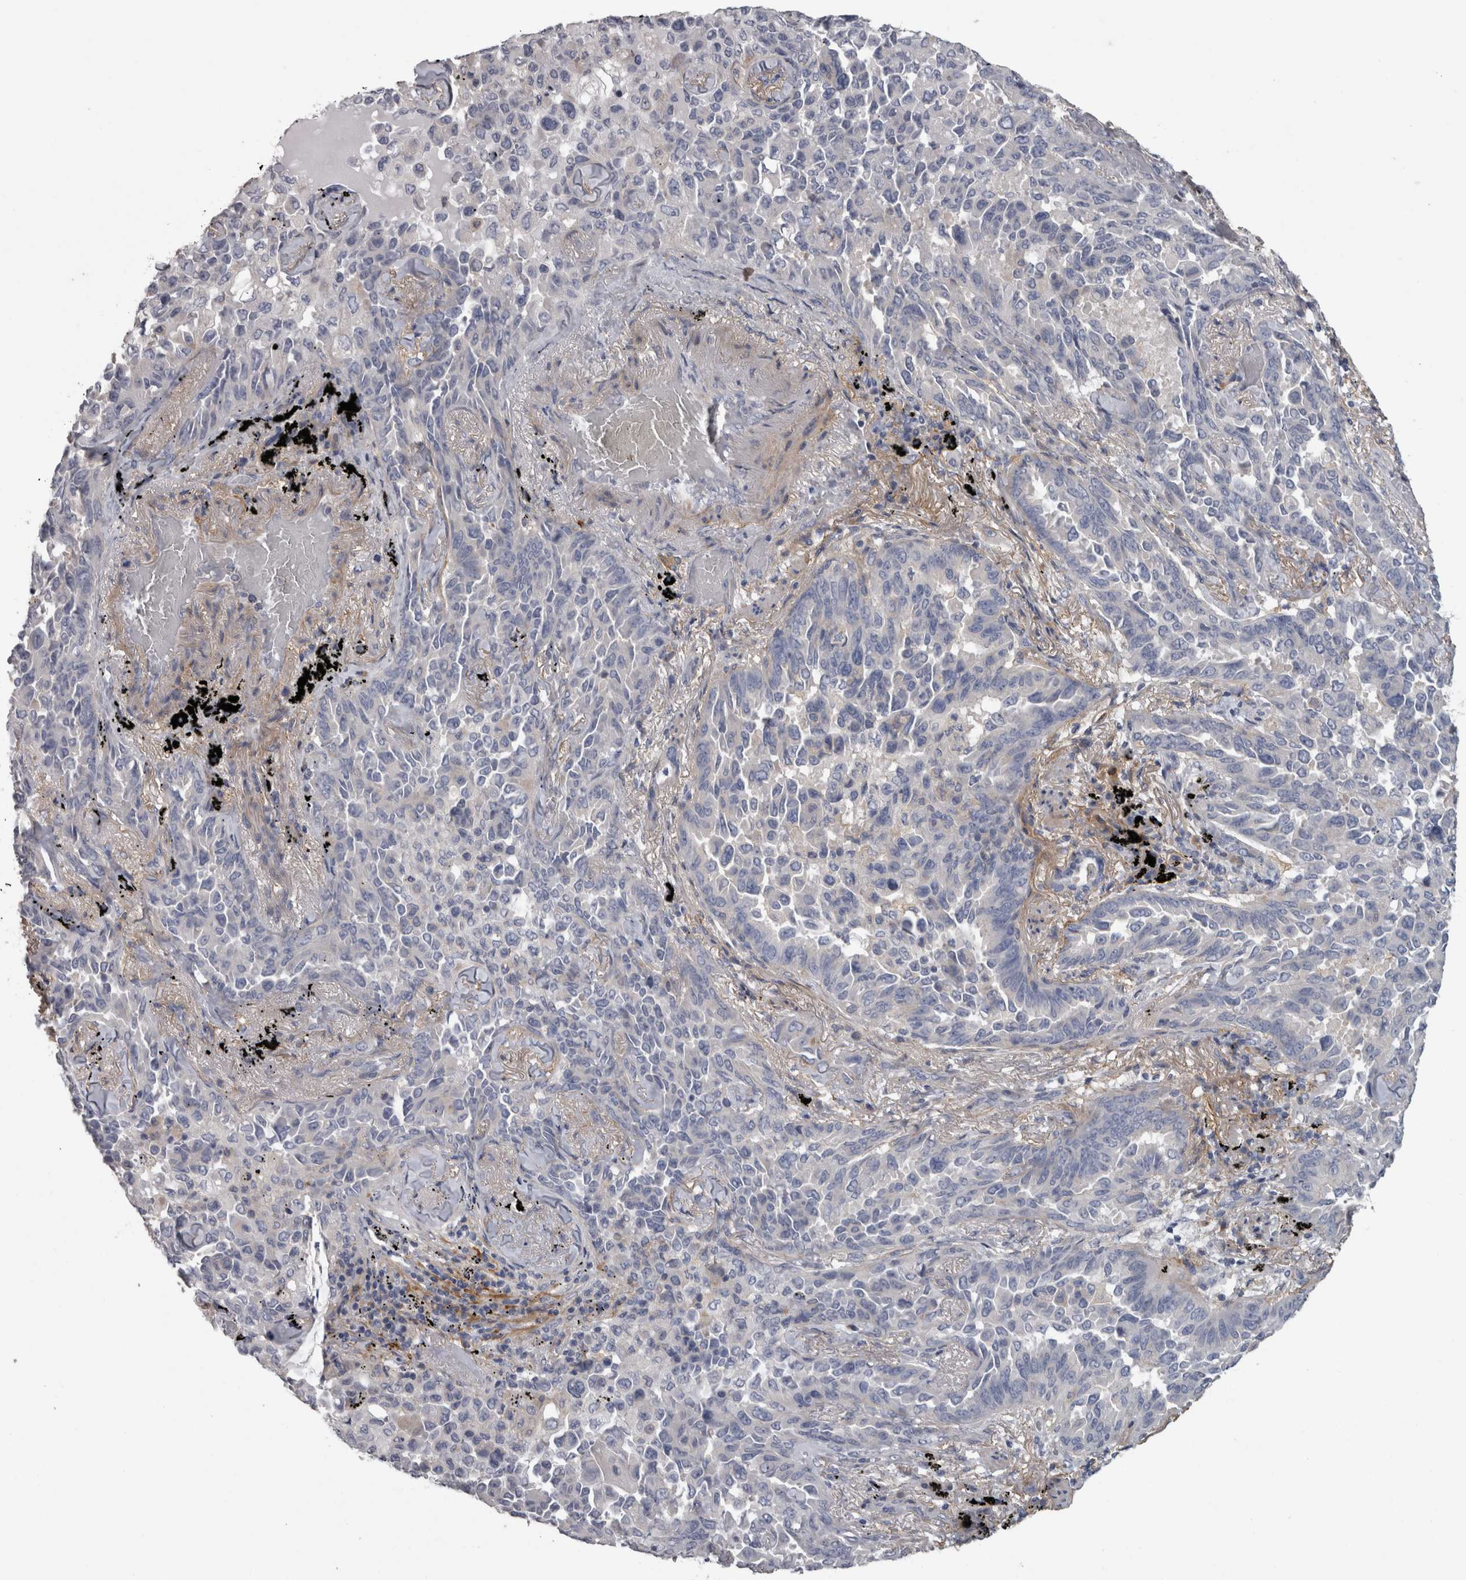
{"staining": {"intensity": "negative", "quantity": "none", "location": "none"}, "tissue": "lung cancer", "cell_type": "Tumor cells", "image_type": "cancer", "snomed": [{"axis": "morphology", "description": "Adenocarcinoma, NOS"}, {"axis": "topography", "description": "Lung"}], "caption": "Immunohistochemistry (IHC) image of neoplastic tissue: human lung cancer stained with DAB reveals no significant protein positivity in tumor cells.", "gene": "EFEMP2", "patient": {"sex": "female", "age": 67}}